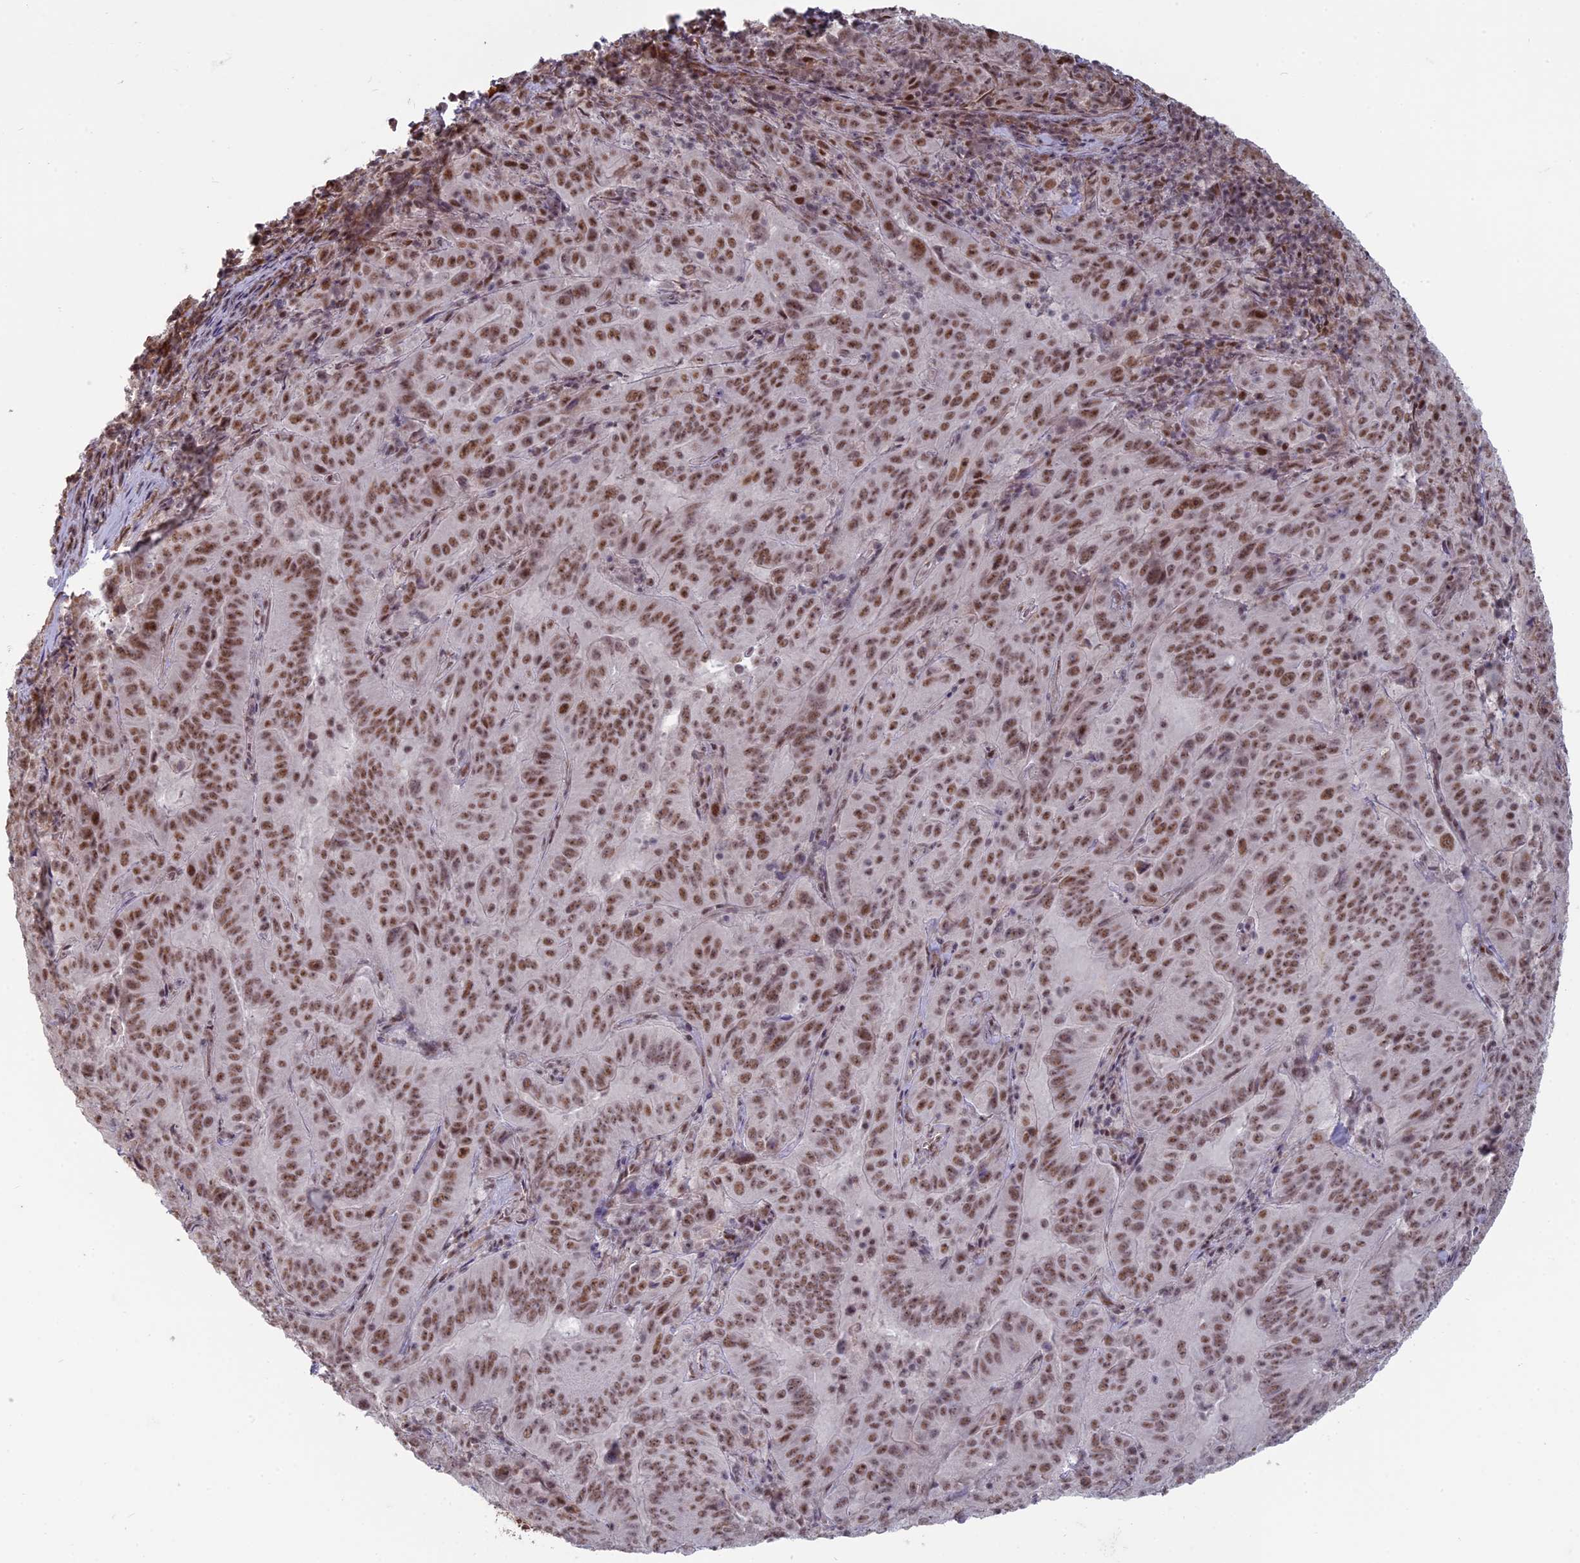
{"staining": {"intensity": "moderate", "quantity": ">75%", "location": "nuclear"}, "tissue": "pancreatic cancer", "cell_type": "Tumor cells", "image_type": "cancer", "snomed": [{"axis": "morphology", "description": "Adenocarcinoma, NOS"}, {"axis": "topography", "description": "Pancreas"}], "caption": "Protein expression analysis of human adenocarcinoma (pancreatic) reveals moderate nuclear expression in about >75% of tumor cells.", "gene": "MFAP1", "patient": {"sex": "male", "age": 63}}